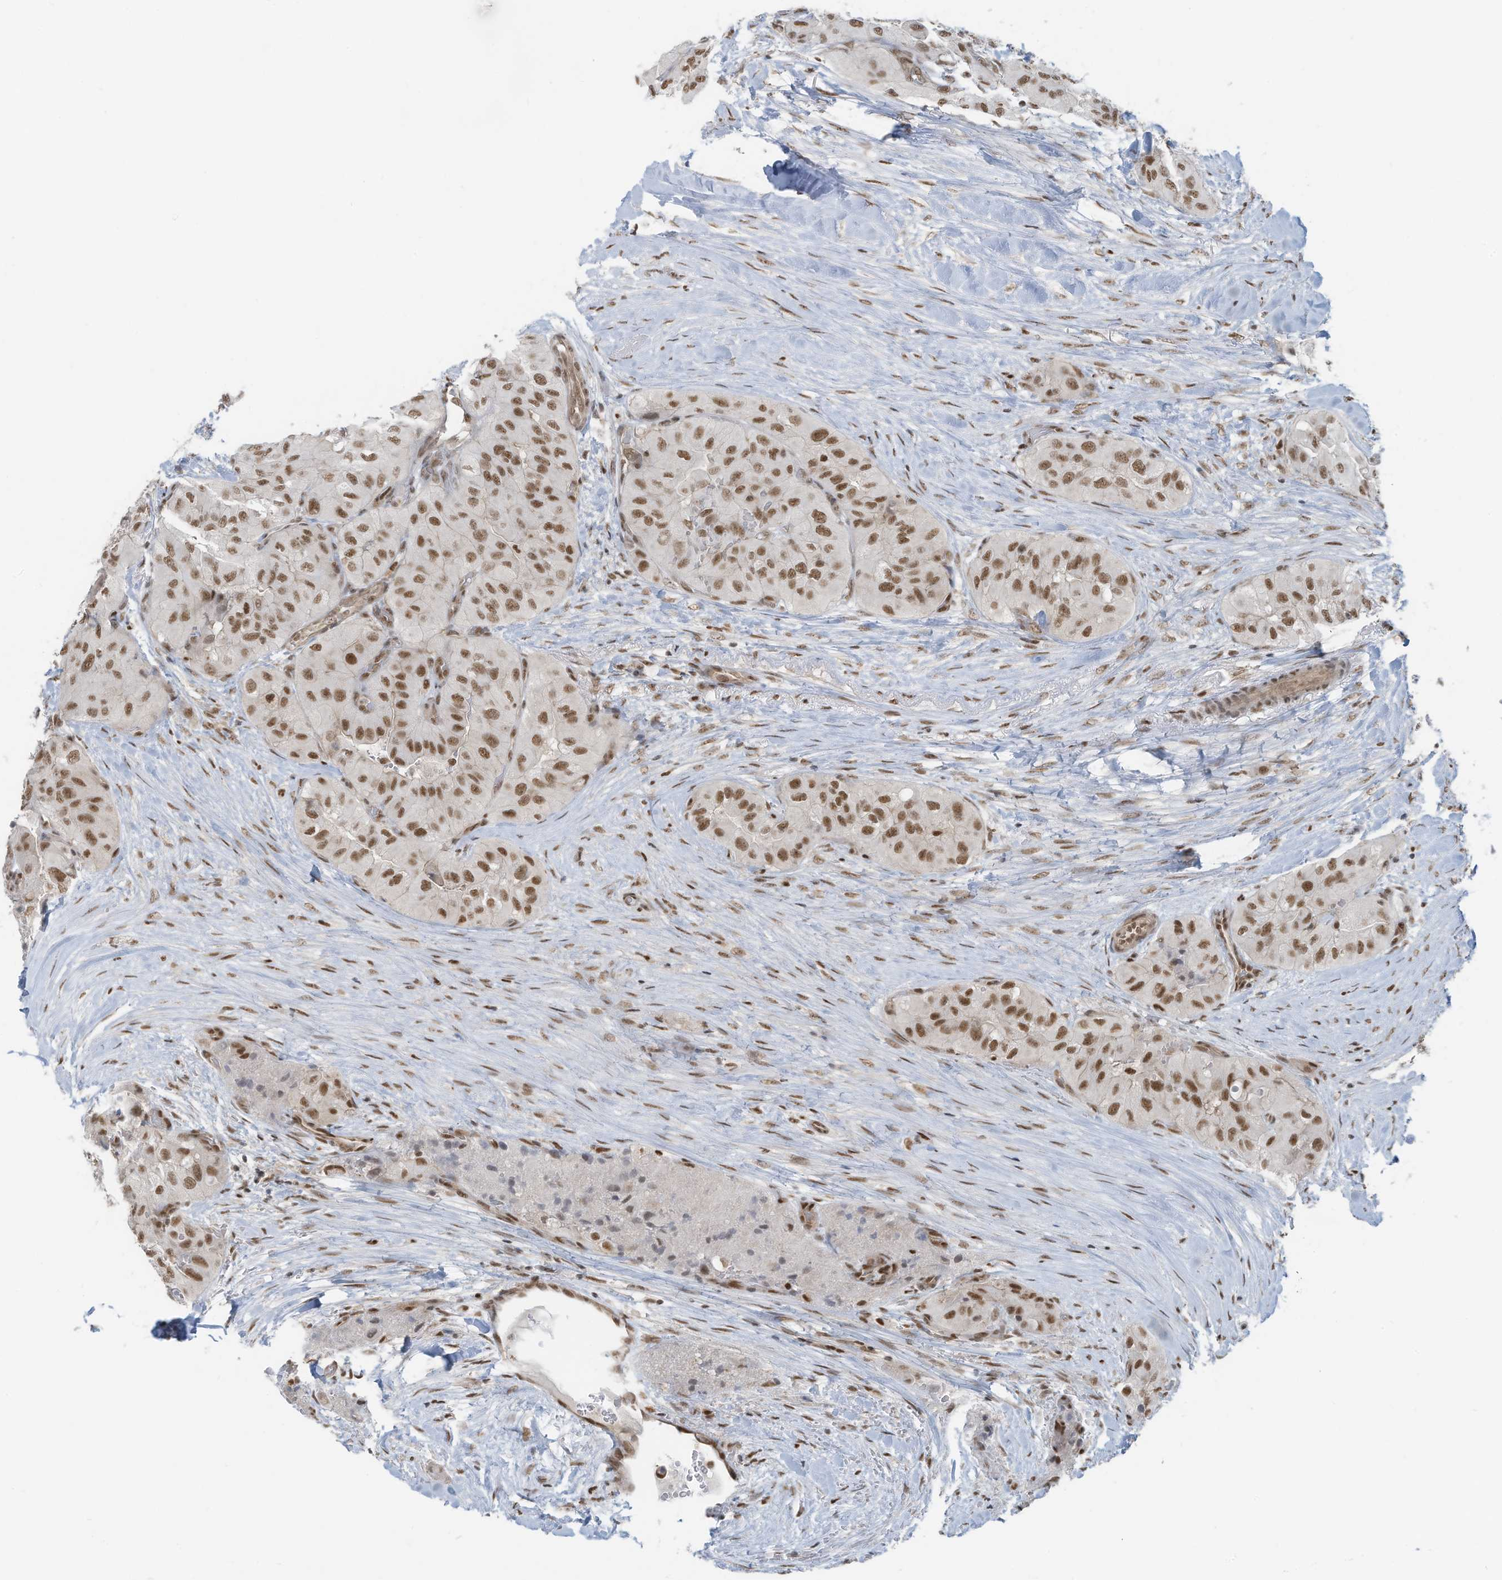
{"staining": {"intensity": "moderate", "quantity": ">75%", "location": "nuclear"}, "tissue": "thyroid cancer", "cell_type": "Tumor cells", "image_type": "cancer", "snomed": [{"axis": "morphology", "description": "Papillary adenocarcinoma, NOS"}, {"axis": "topography", "description": "Thyroid gland"}], "caption": "Thyroid papillary adenocarcinoma was stained to show a protein in brown. There is medium levels of moderate nuclear expression in approximately >75% of tumor cells. (DAB IHC, brown staining for protein, blue staining for nuclei).", "gene": "DBR1", "patient": {"sex": "female", "age": 59}}